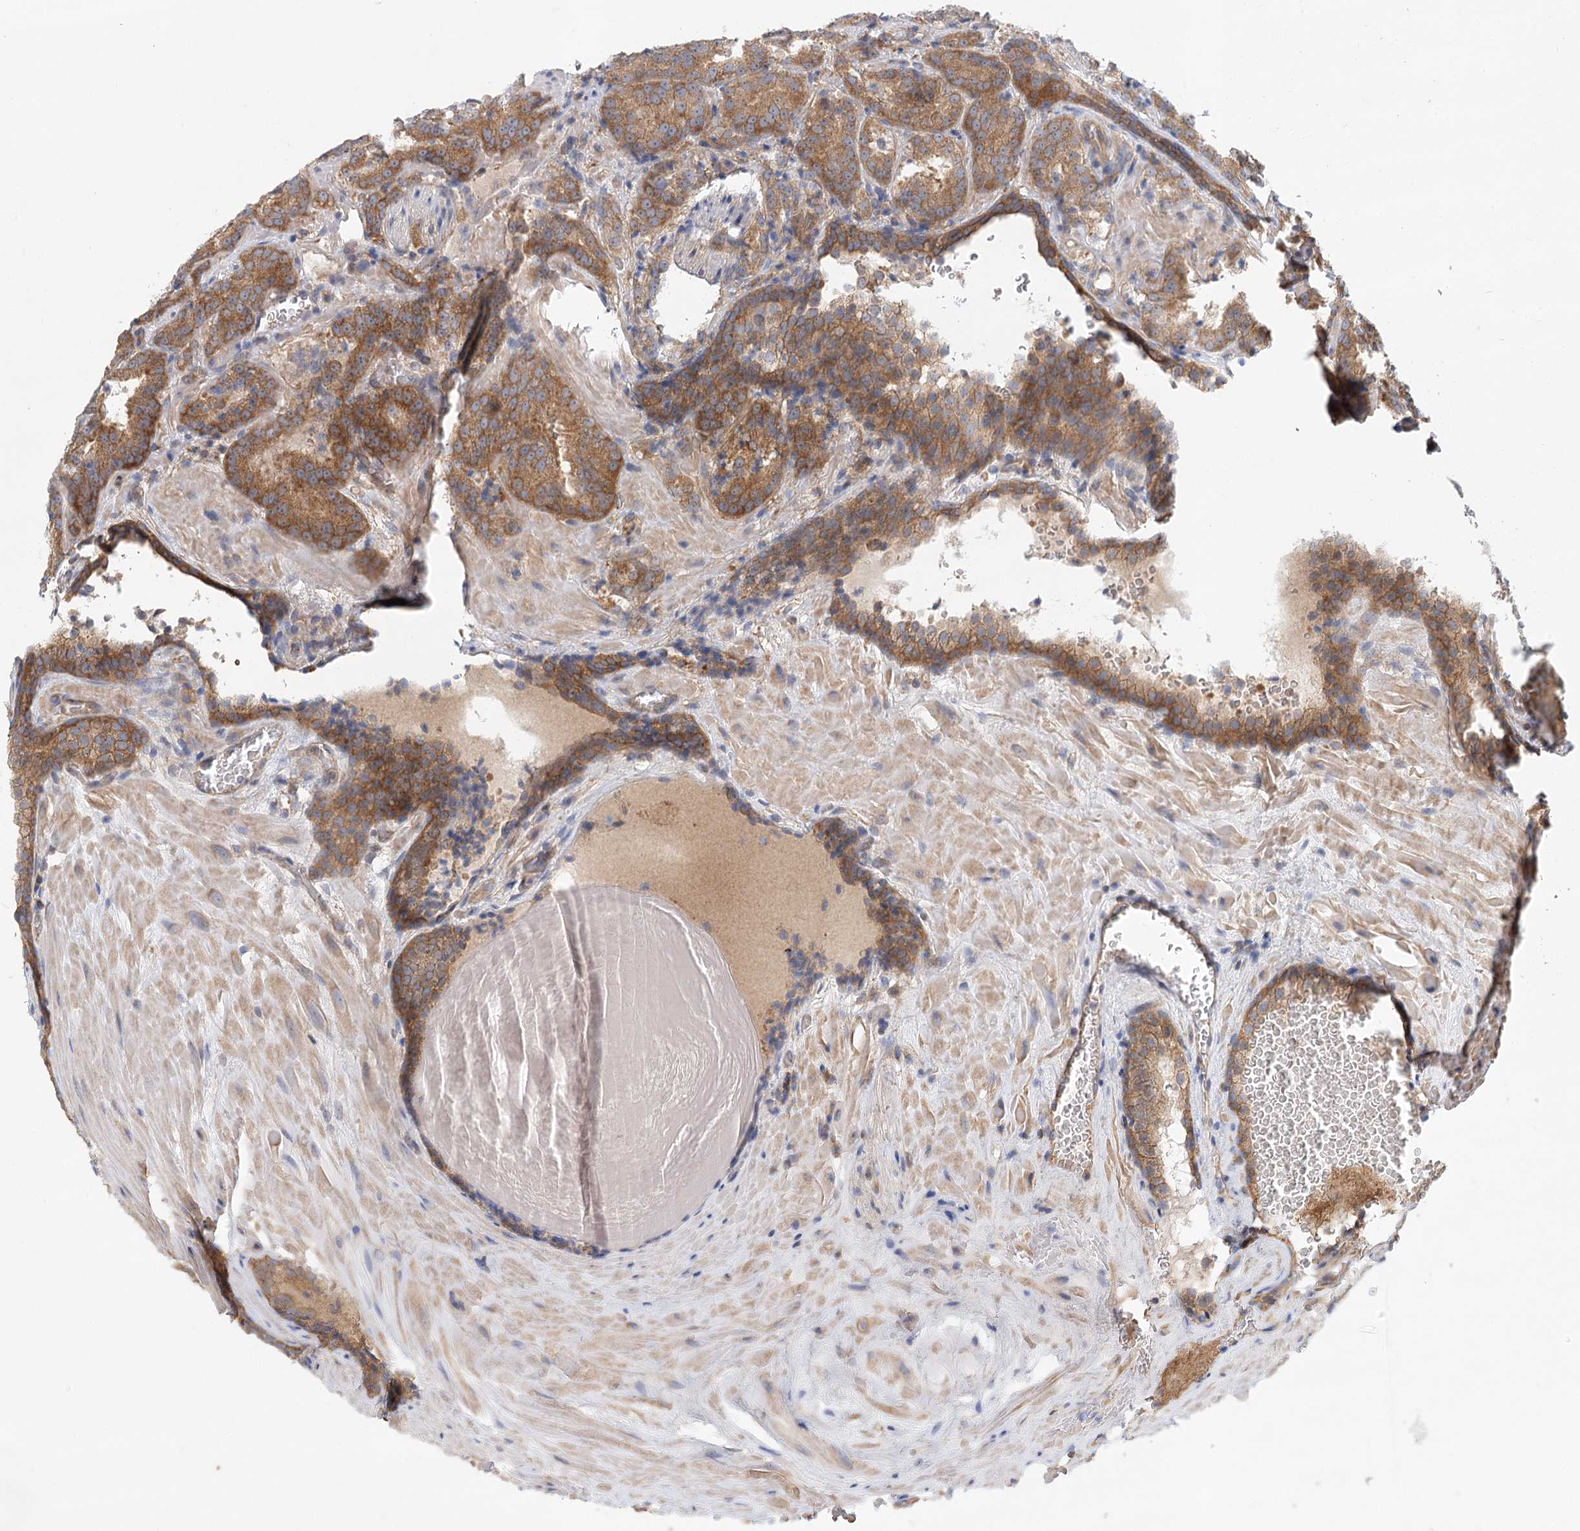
{"staining": {"intensity": "moderate", "quantity": ">75%", "location": "cytoplasmic/membranous"}, "tissue": "prostate cancer", "cell_type": "Tumor cells", "image_type": "cancer", "snomed": [{"axis": "morphology", "description": "Adenocarcinoma, Low grade"}, {"axis": "topography", "description": "Prostate"}], "caption": "IHC histopathology image of human prostate cancer (adenocarcinoma (low-grade)) stained for a protein (brown), which displays medium levels of moderate cytoplasmic/membranous positivity in about >75% of tumor cells.", "gene": "UMPS", "patient": {"sex": "male", "age": 69}}